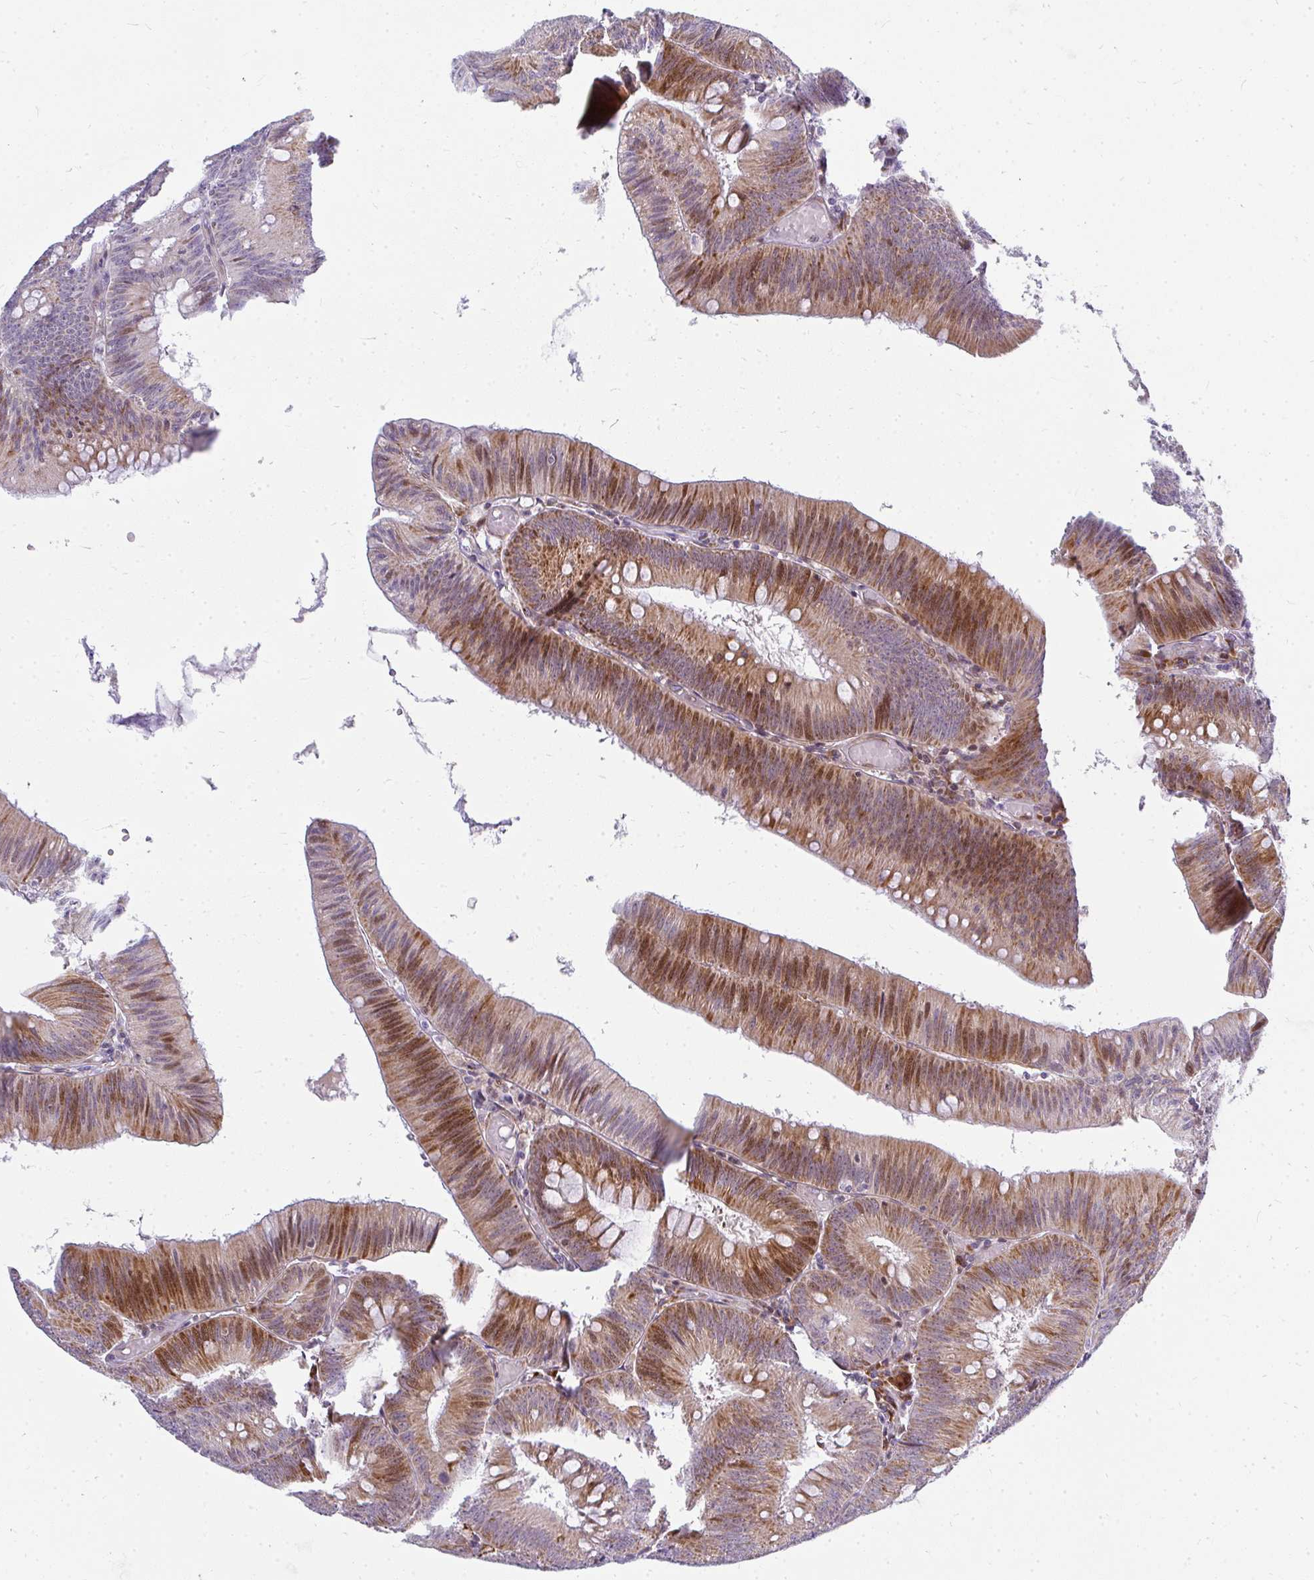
{"staining": {"intensity": "strong", "quantity": "25%-75%", "location": "cytoplasmic/membranous,nuclear"}, "tissue": "colorectal cancer", "cell_type": "Tumor cells", "image_type": "cancer", "snomed": [{"axis": "morphology", "description": "Adenocarcinoma, NOS"}, {"axis": "topography", "description": "Colon"}], "caption": "The micrograph demonstrates immunohistochemical staining of colorectal cancer (adenocarcinoma). There is strong cytoplasmic/membranous and nuclear positivity is identified in approximately 25%-75% of tumor cells. Nuclei are stained in blue.", "gene": "PLA2G5", "patient": {"sex": "male", "age": 84}}